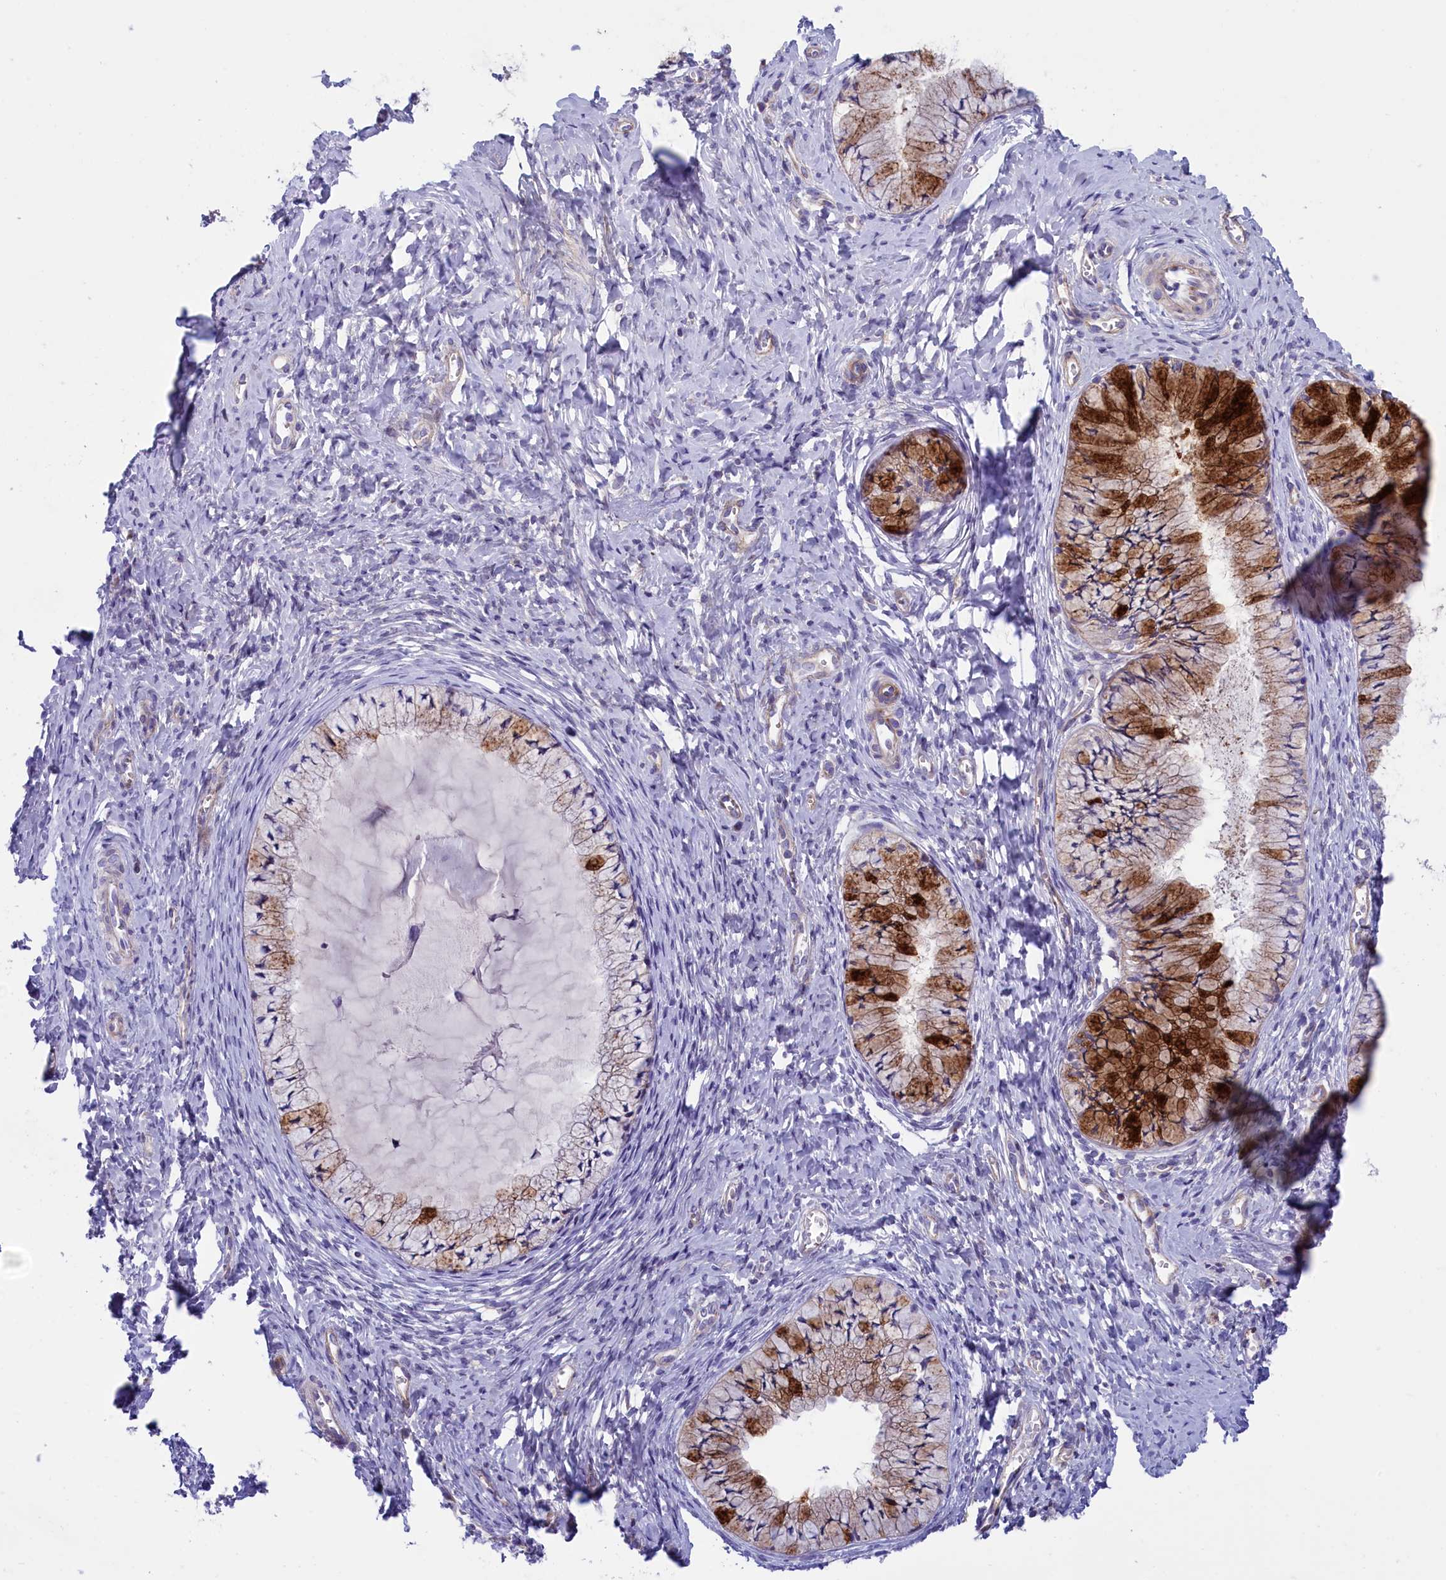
{"staining": {"intensity": "strong", "quantity": "<25%", "location": "cytoplasmic/membranous,nuclear"}, "tissue": "cervix", "cell_type": "Glandular cells", "image_type": "normal", "snomed": [{"axis": "morphology", "description": "Normal tissue, NOS"}, {"axis": "topography", "description": "Cervix"}], "caption": "A high-resolution micrograph shows immunohistochemistry (IHC) staining of unremarkable cervix, which shows strong cytoplasmic/membranous,nuclear staining in approximately <25% of glandular cells. (DAB (3,3'-diaminobenzidine) IHC with brightfield microscopy, high magnification).", "gene": "LOXL1", "patient": {"sex": "female", "age": 42}}